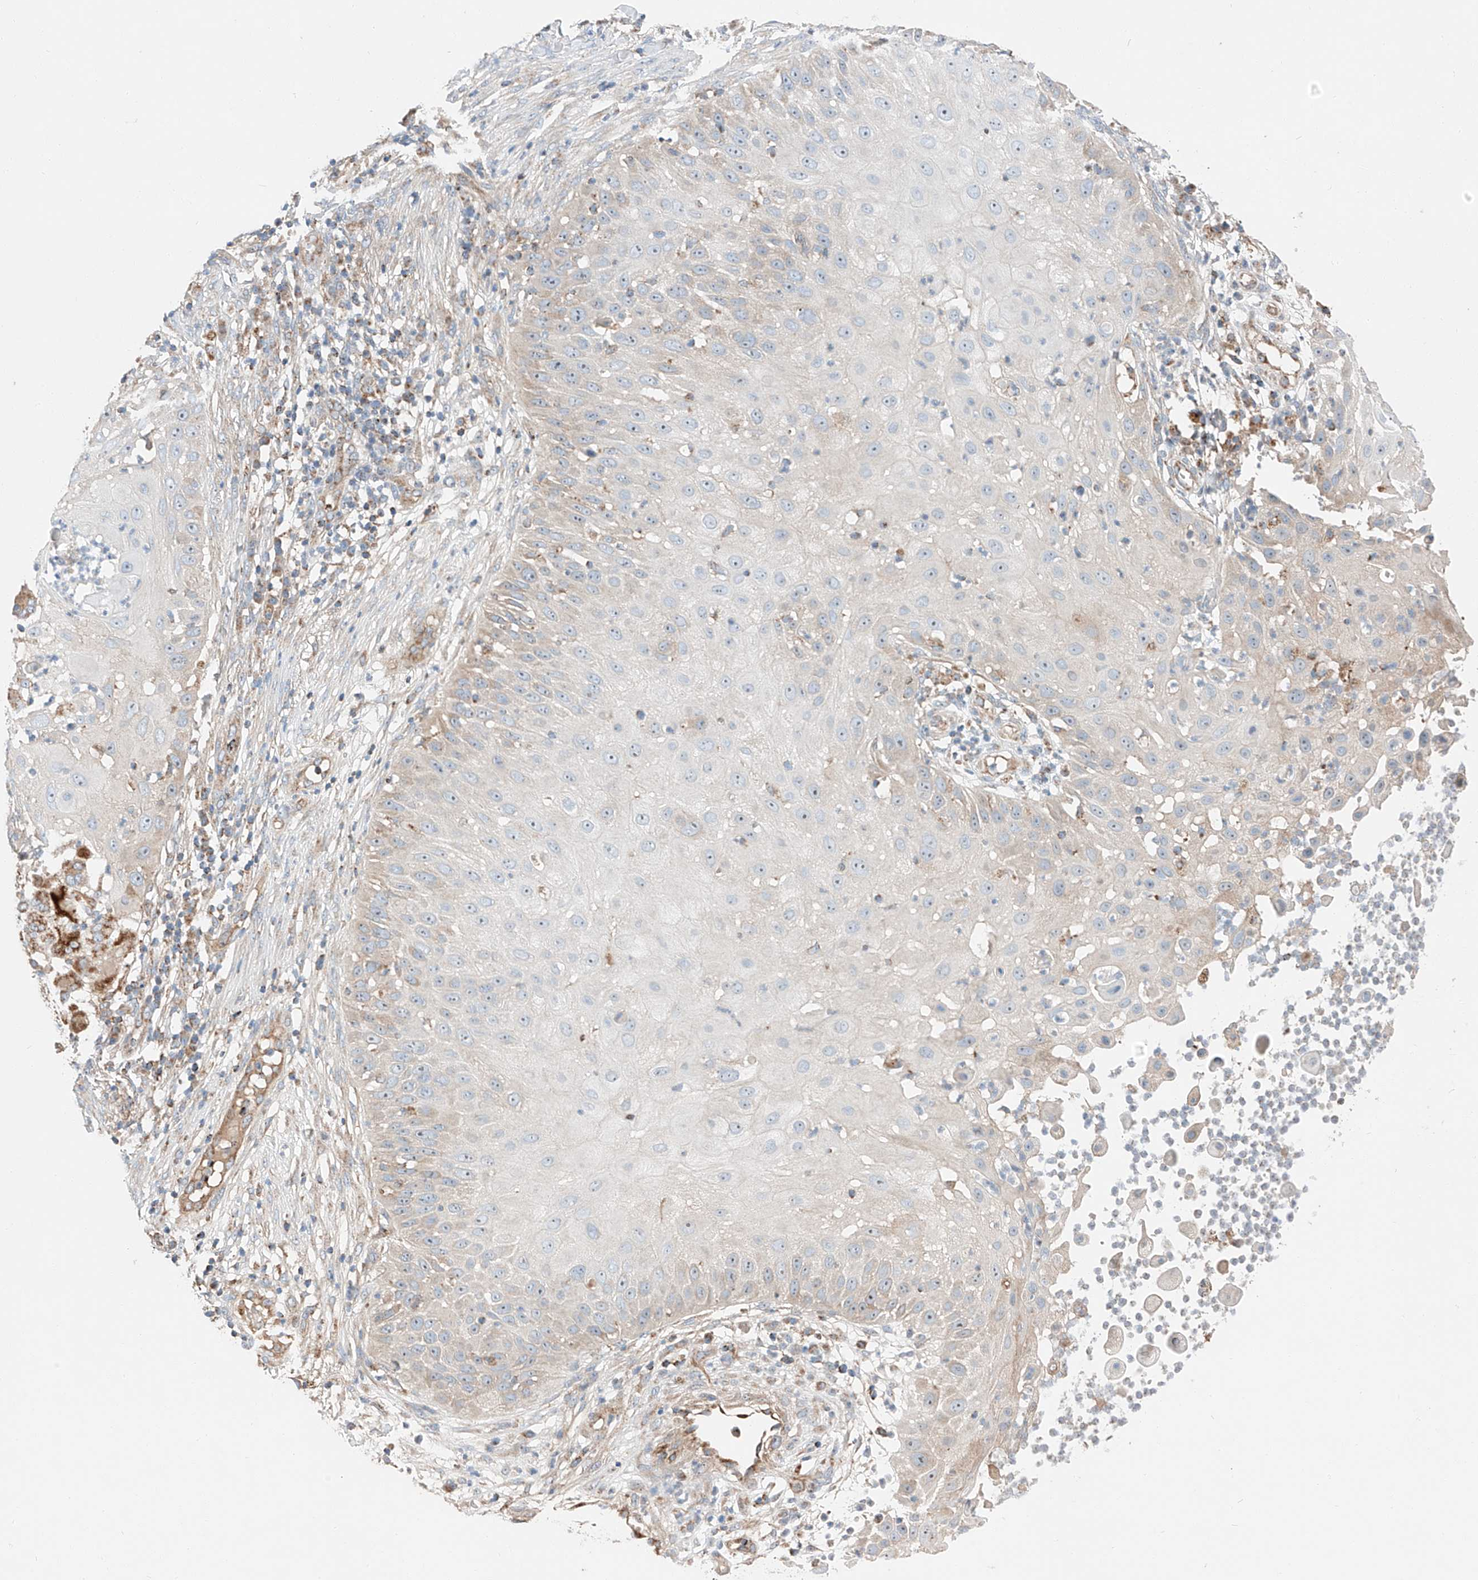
{"staining": {"intensity": "negative", "quantity": "none", "location": "none"}, "tissue": "skin cancer", "cell_type": "Tumor cells", "image_type": "cancer", "snomed": [{"axis": "morphology", "description": "Squamous cell carcinoma, NOS"}, {"axis": "topography", "description": "Skin"}], "caption": "Immunohistochemistry (IHC) histopathology image of neoplastic tissue: skin cancer (squamous cell carcinoma) stained with DAB (3,3'-diaminobenzidine) shows no significant protein expression in tumor cells.", "gene": "RUSC1", "patient": {"sex": "female", "age": 44}}